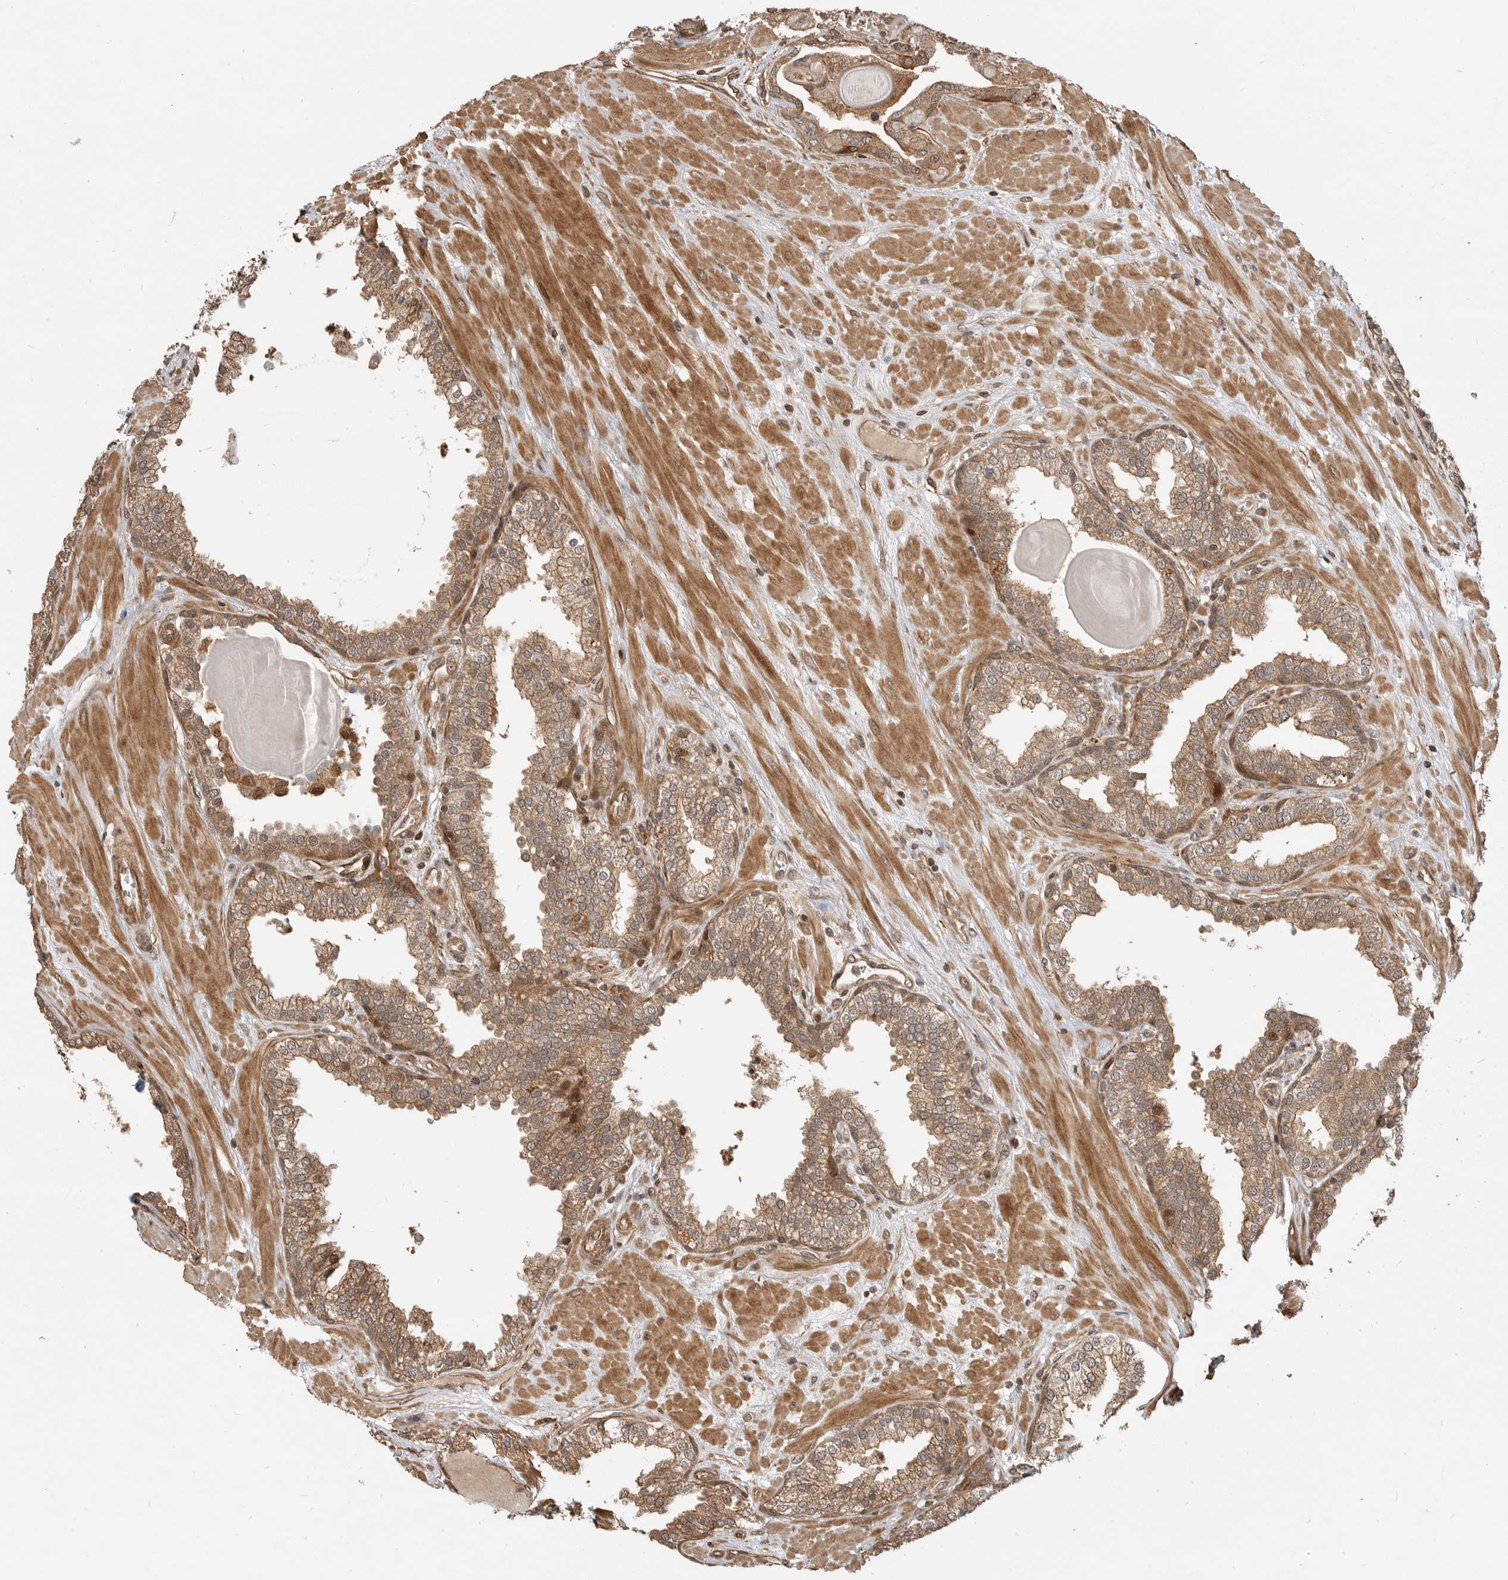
{"staining": {"intensity": "moderate", "quantity": ">75%", "location": "cytoplasmic/membranous"}, "tissue": "prostate", "cell_type": "Glandular cells", "image_type": "normal", "snomed": [{"axis": "morphology", "description": "Normal tissue, NOS"}, {"axis": "topography", "description": "Prostate"}], "caption": "Unremarkable prostate shows moderate cytoplasmic/membranous positivity in approximately >75% of glandular cells.", "gene": "ADPRS", "patient": {"sex": "male", "age": 51}}